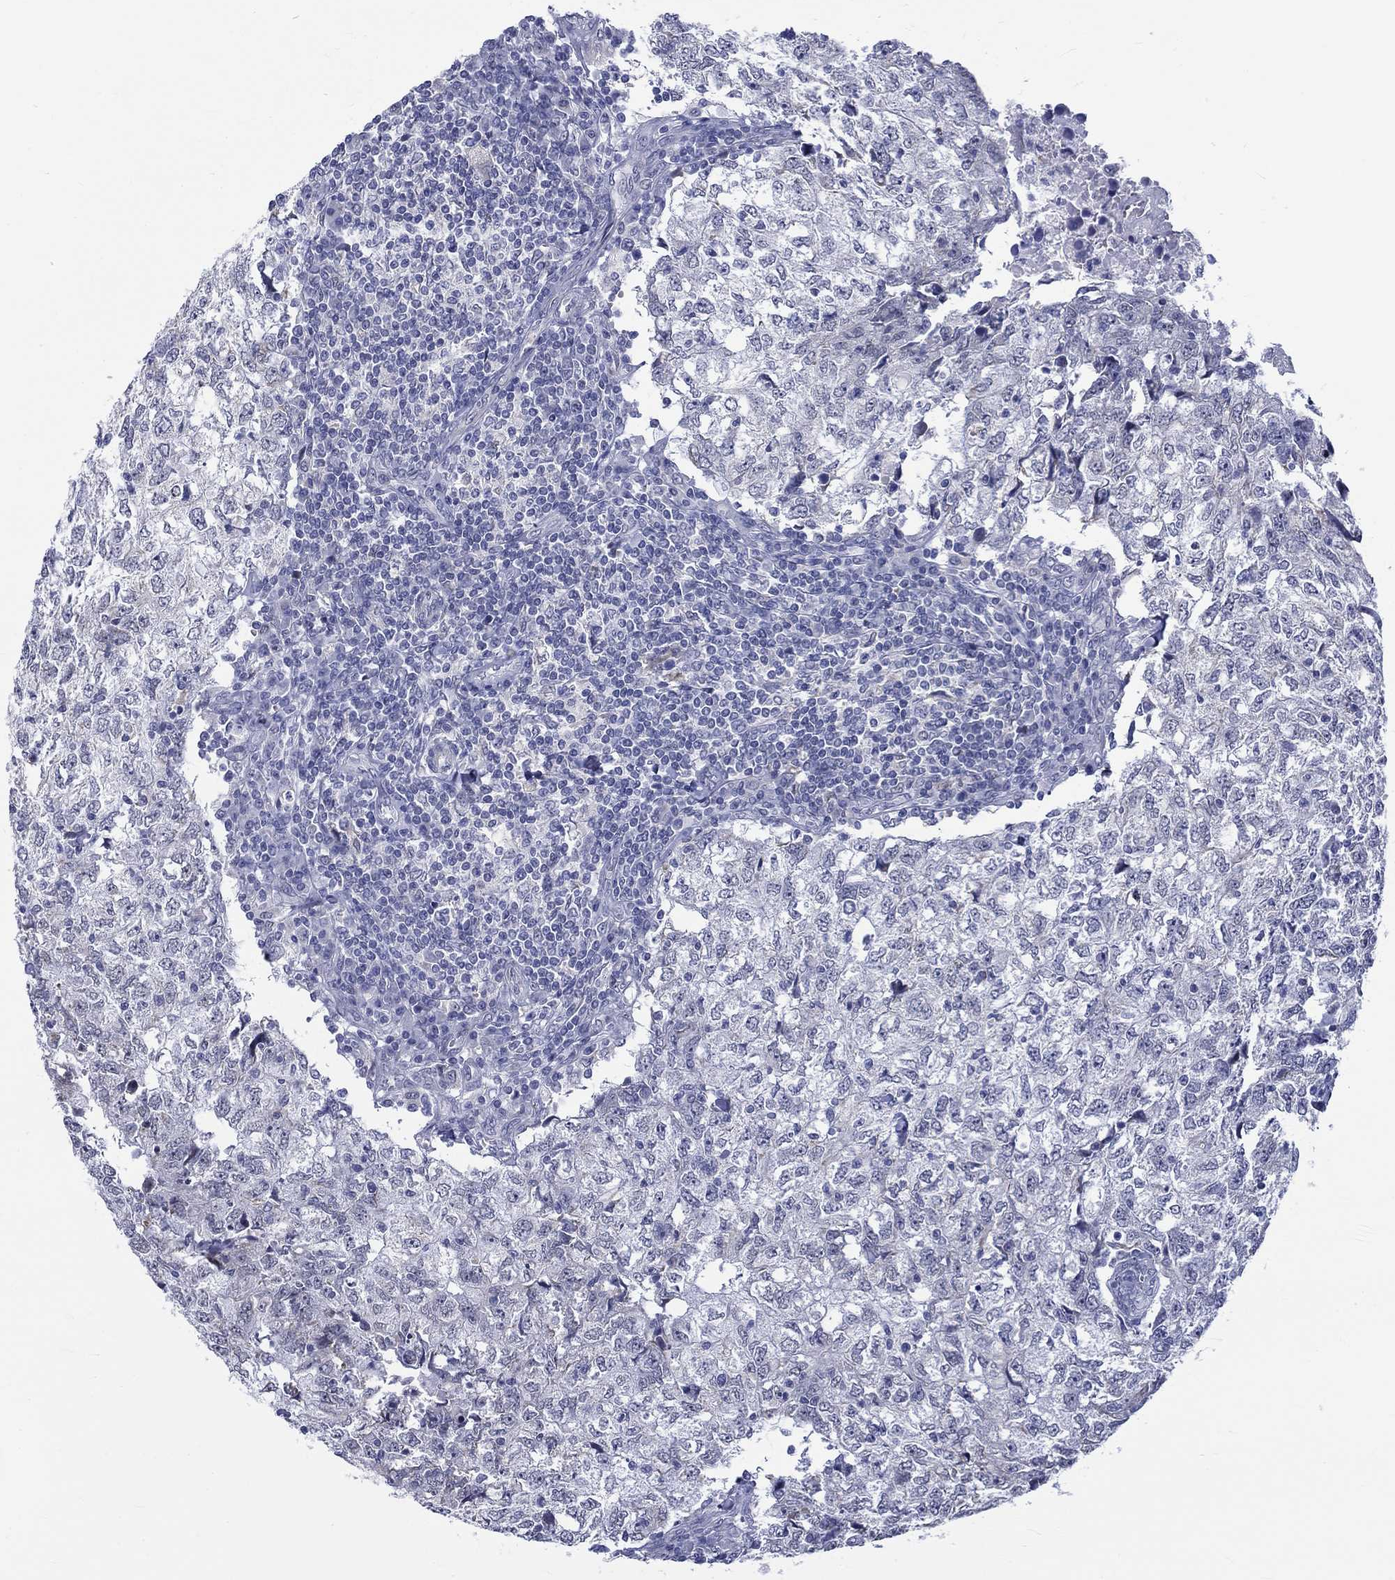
{"staining": {"intensity": "negative", "quantity": "none", "location": "none"}, "tissue": "breast cancer", "cell_type": "Tumor cells", "image_type": "cancer", "snomed": [{"axis": "morphology", "description": "Duct carcinoma"}, {"axis": "topography", "description": "Breast"}], "caption": "There is no significant expression in tumor cells of breast cancer (intraductal carcinoma).", "gene": "ST6GALNAC1", "patient": {"sex": "female", "age": 30}}